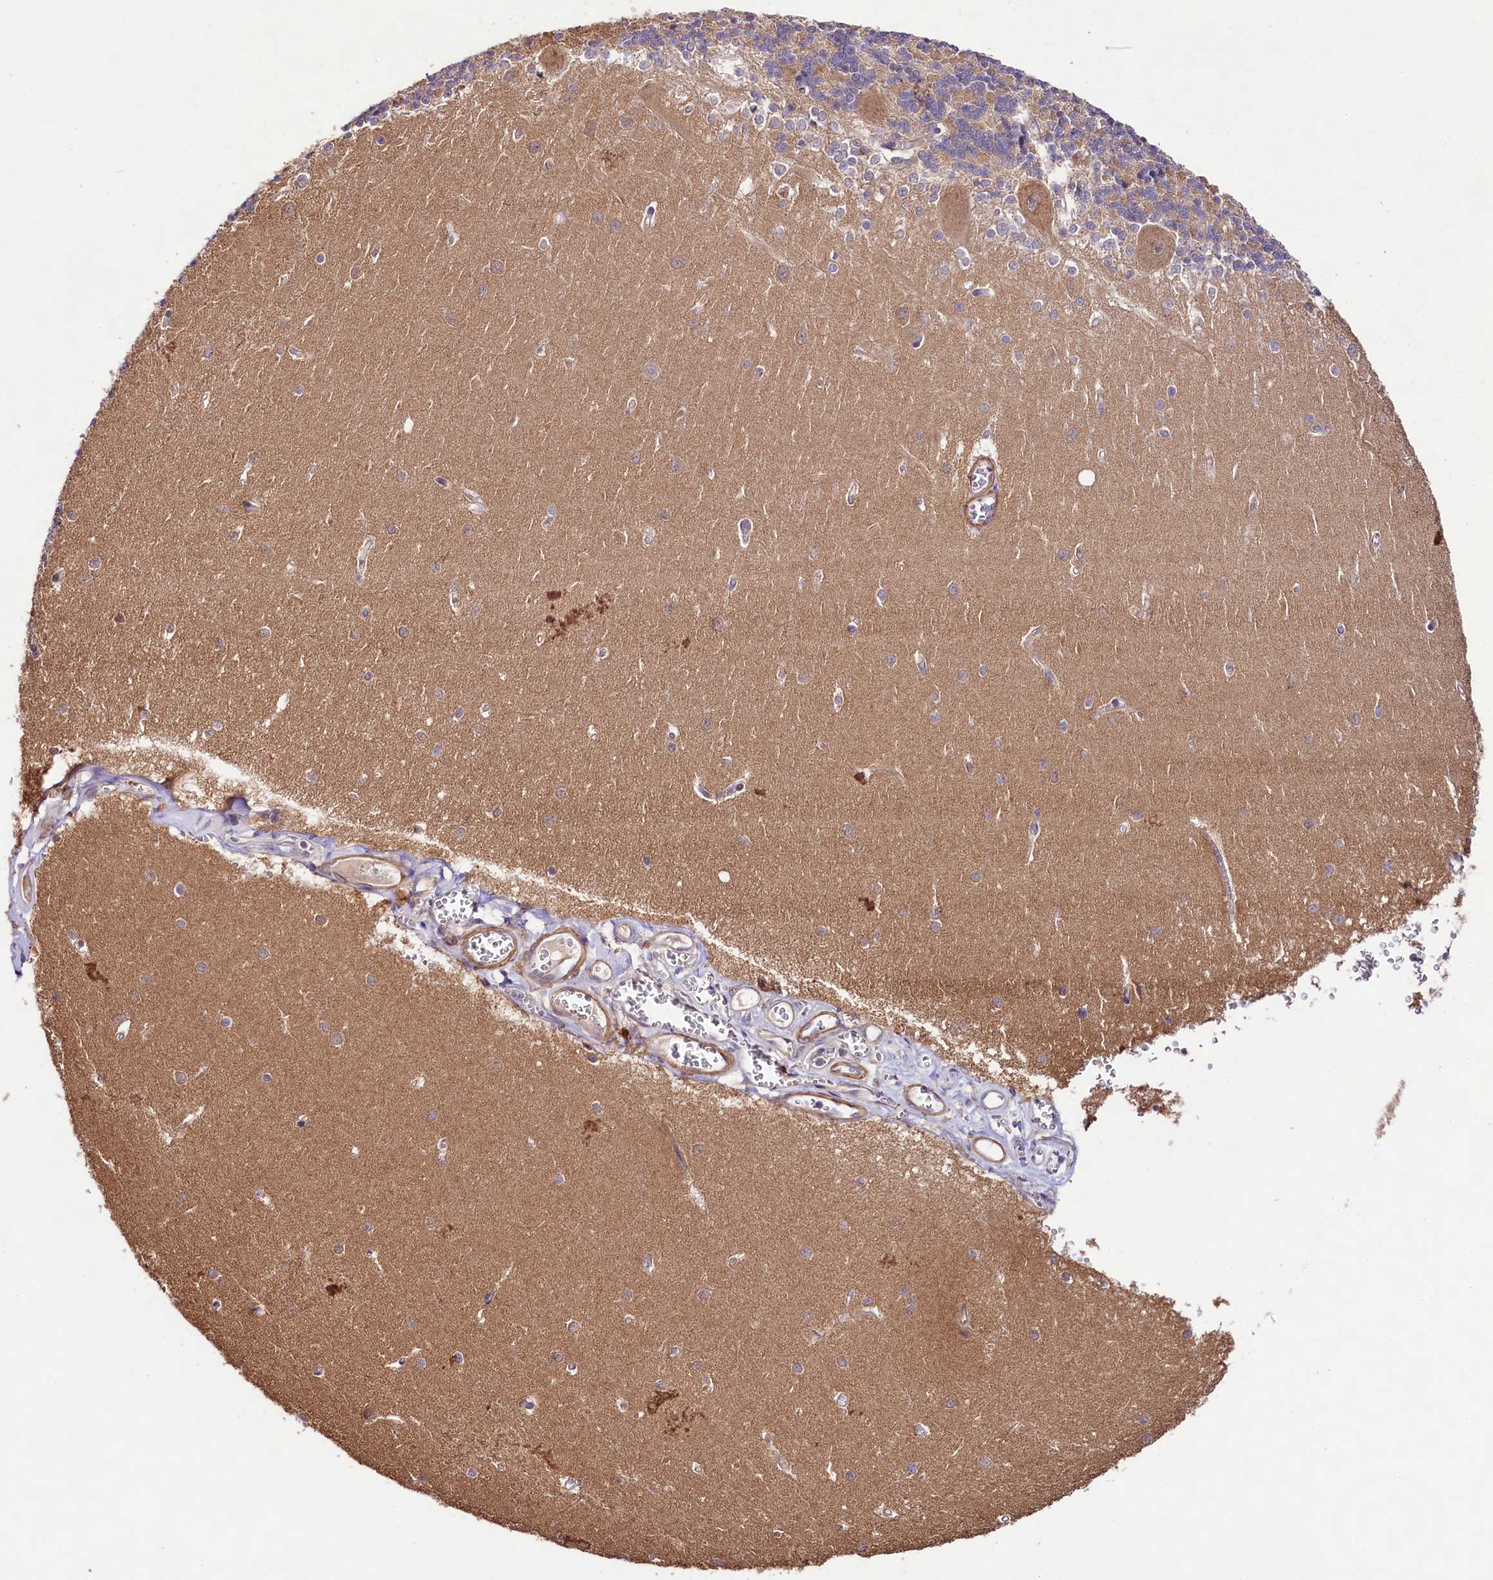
{"staining": {"intensity": "weak", "quantity": ">75%", "location": "cytoplasmic/membranous"}, "tissue": "cerebellum", "cell_type": "Cells in granular layer", "image_type": "normal", "snomed": [{"axis": "morphology", "description": "Normal tissue, NOS"}, {"axis": "topography", "description": "Cerebellum"}], "caption": "Normal cerebellum exhibits weak cytoplasmic/membranous expression in about >75% of cells in granular layer, visualized by immunohistochemistry. (Brightfield microscopy of DAB IHC at high magnification).", "gene": "VPS11", "patient": {"sex": "male", "age": 37}}